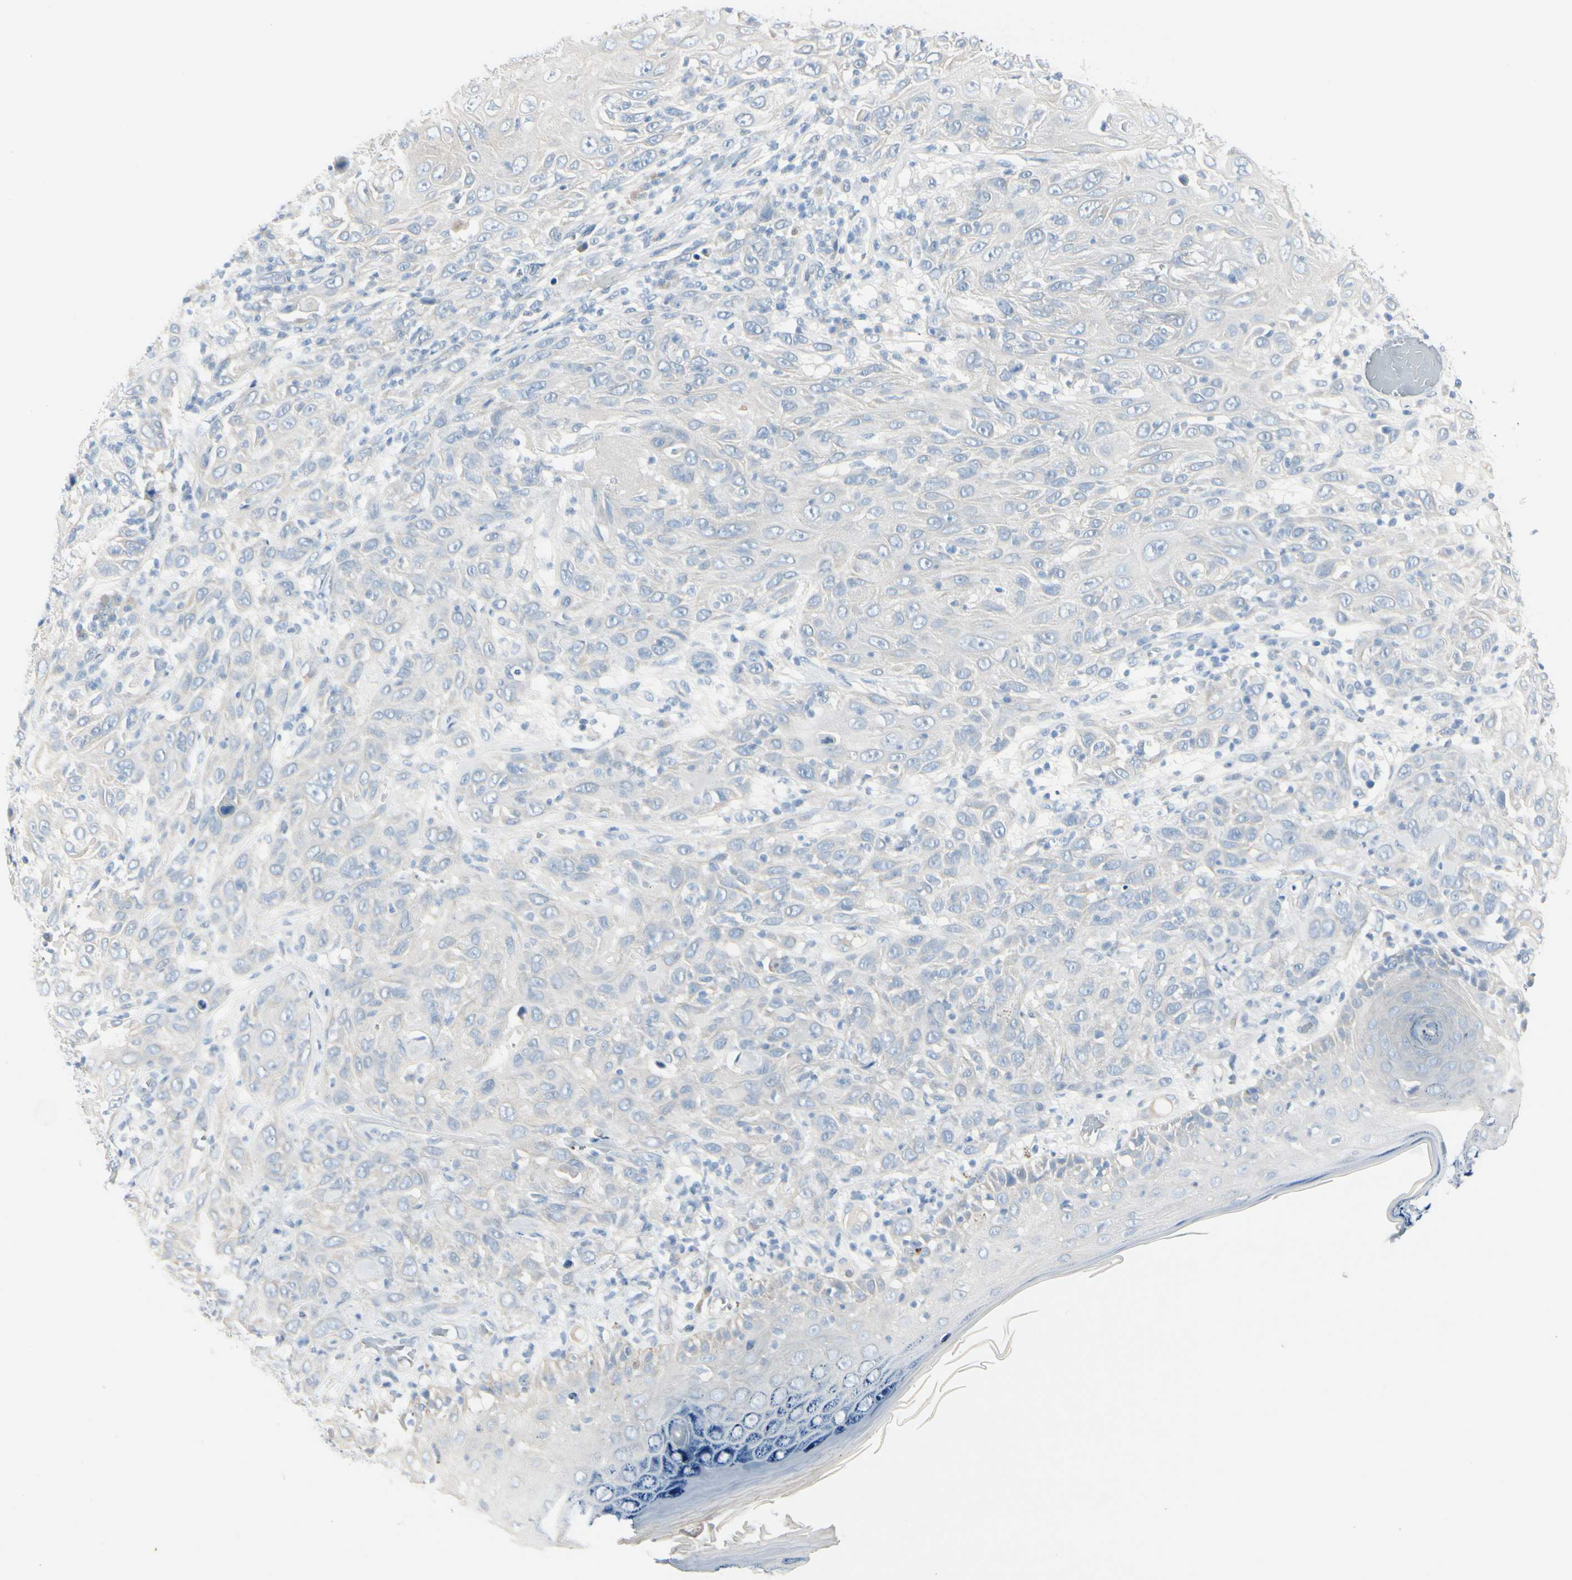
{"staining": {"intensity": "negative", "quantity": "none", "location": "none"}, "tissue": "skin cancer", "cell_type": "Tumor cells", "image_type": "cancer", "snomed": [{"axis": "morphology", "description": "Squamous cell carcinoma, NOS"}, {"axis": "topography", "description": "Skin"}], "caption": "DAB immunohistochemical staining of squamous cell carcinoma (skin) exhibits no significant positivity in tumor cells.", "gene": "CDHR5", "patient": {"sex": "female", "age": 88}}